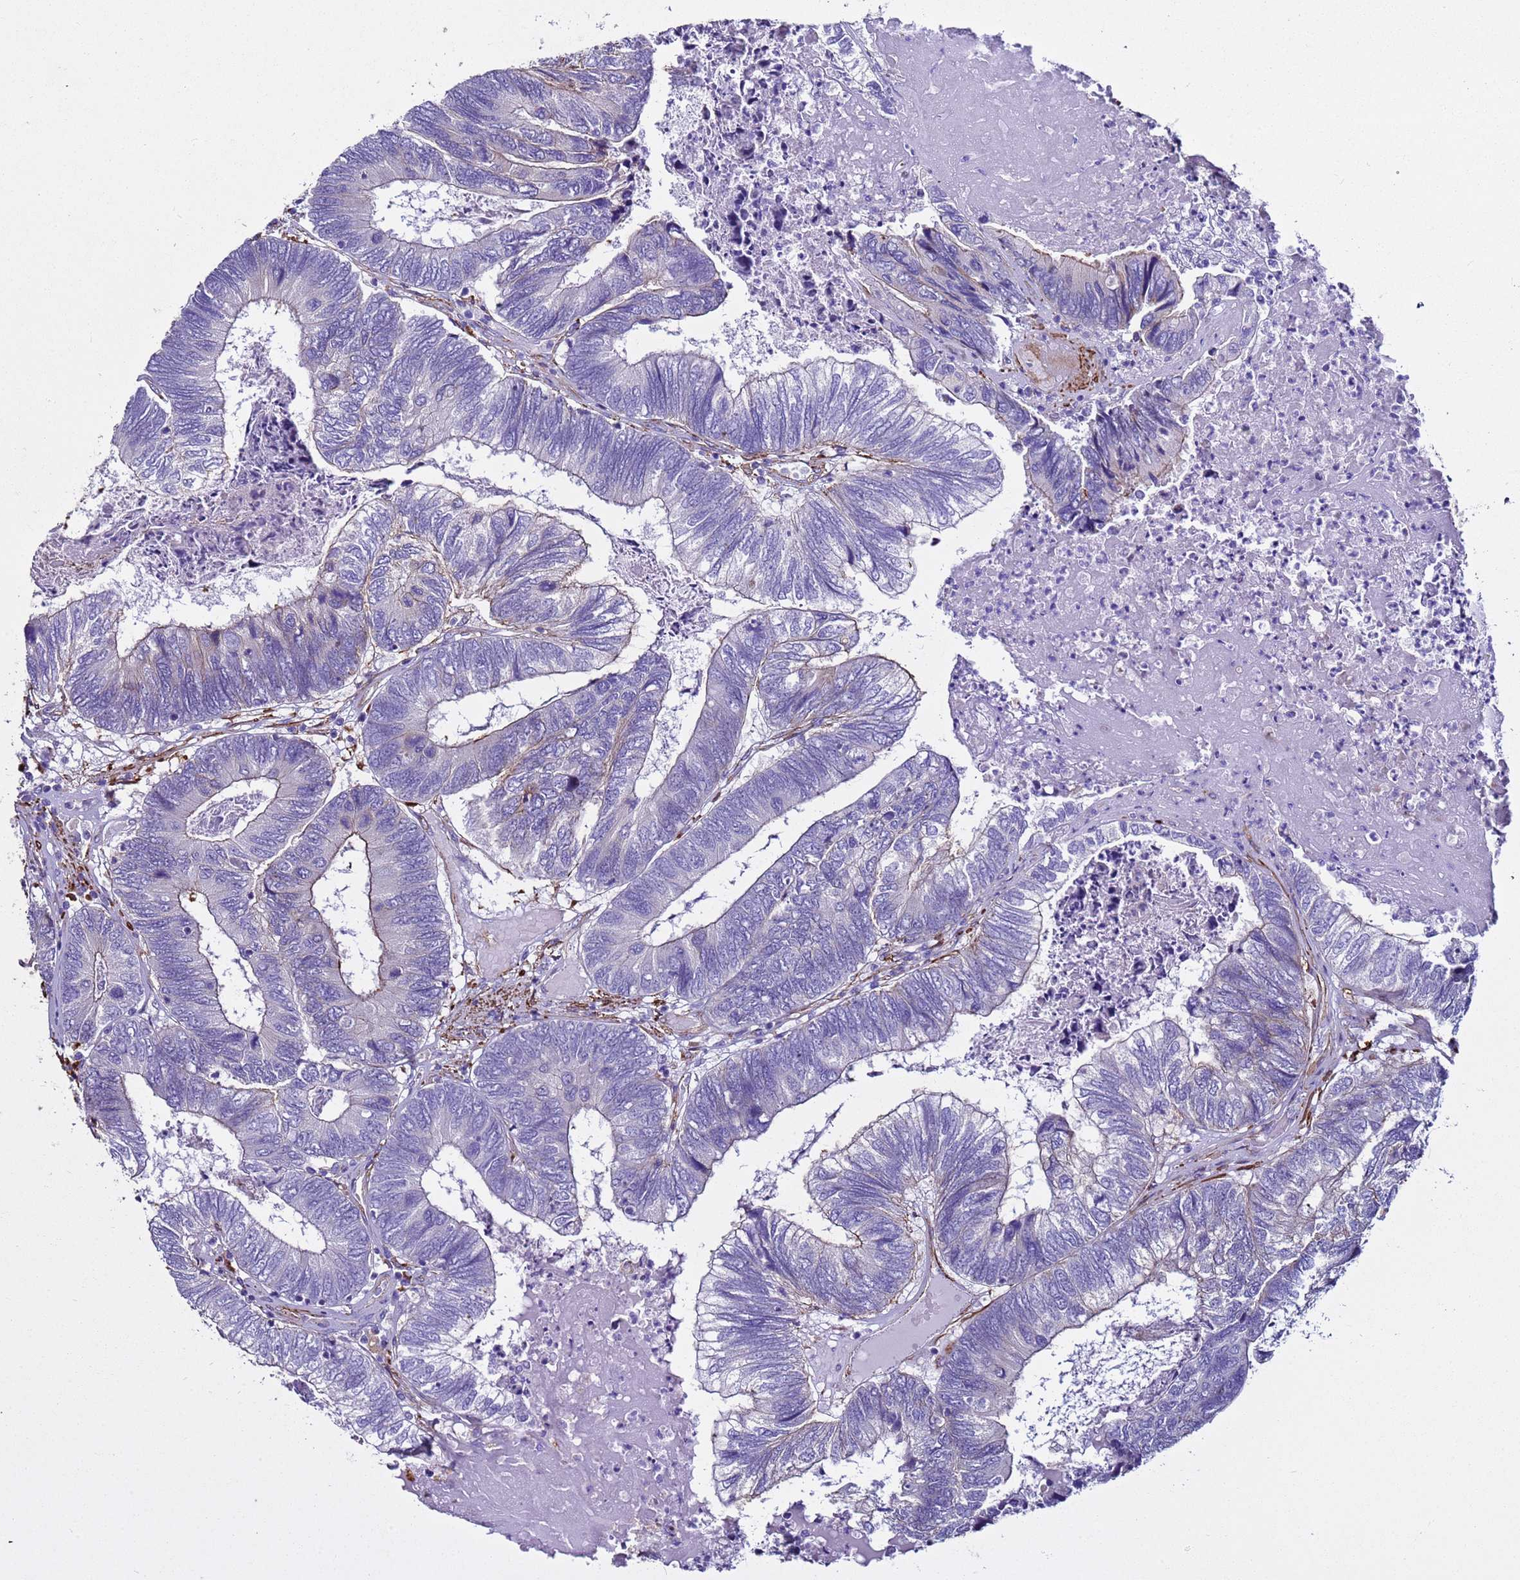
{"staining": {"intensity": "negative", "quantity": "none", "location": "none"}, "tissue": "colorectal cancer", "cell_type": "Tumor cells", "image_type": "cancer", "snomed": [{"axis": "morphology", "description": "Adenocarcinoma, NOS"}, {"axis": "topography", "description": "Colon"}], "caption": "An IHC micrograph of adenocarcinoma (colorectal) is shown. There is no staining in tumor cells of adenocarcinoma (colorectal). (Stains: DAB IHC with hematoxylin counter stain, Microscopy: brightfield microscopy at high magnification).", "gene": "RABL2B", "patient": {"sex": "female", "age": 67}}